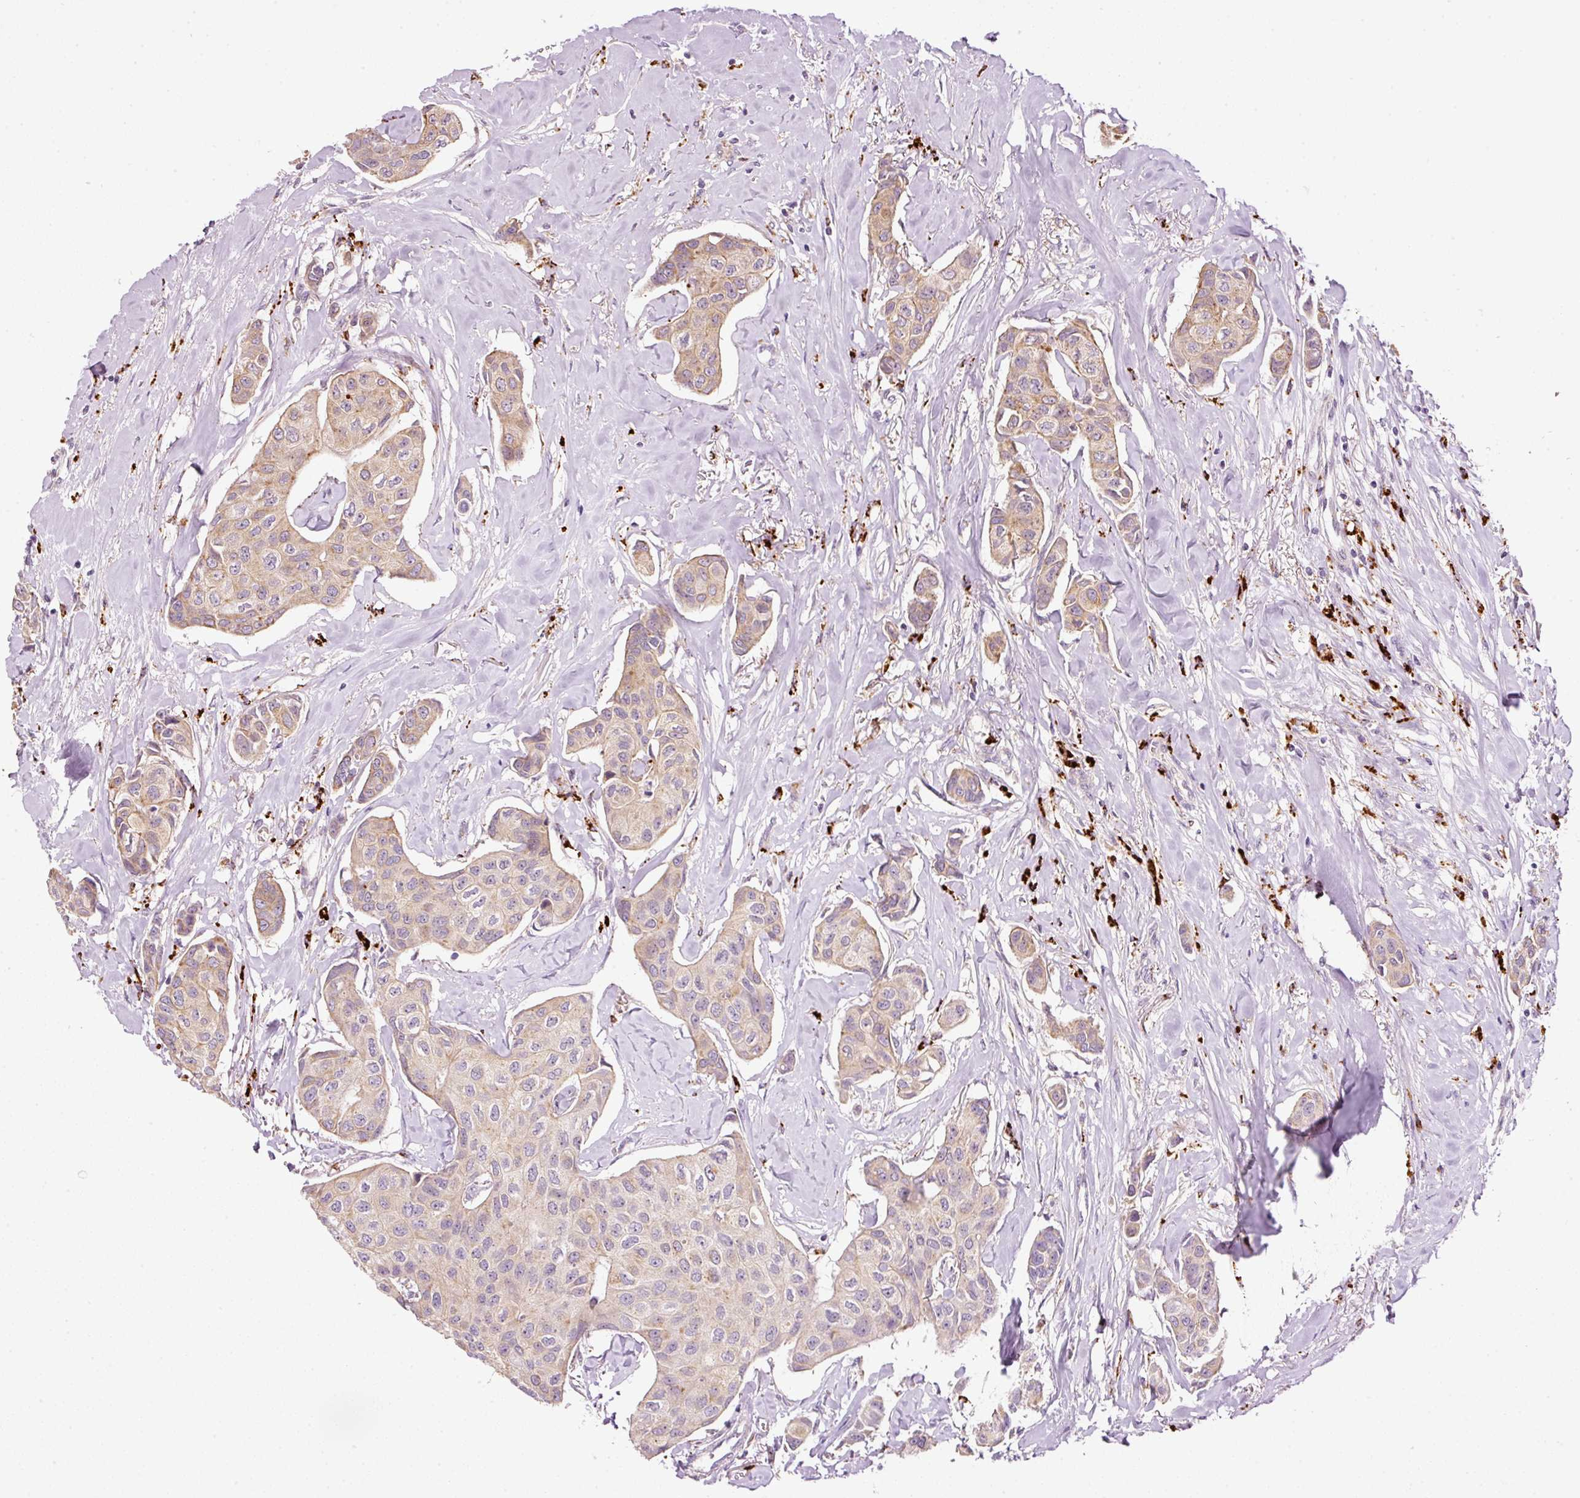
{"staining": {"intensity": "weak", "quantity": ">75%", "location": "cytoplasmic/membranous"}, "tissue": "breast cancer", "cell_type": "Tumor cells", "image_type": "cancer", "snomed": [{"axis": "morphology", "description": "Duct carcinoma"}, {"axis": "topography", "description": "Breast"}], "caption": "The image displays immunohistochemical staining of breast cancer (intraductal carcinoma). There is weak cytoplasmic/membranous positivity is present in approximately >75% of tumor cells. The staining was performed using DAB to visualize the protein expression in brown, while the nuclei were stained in blue with hematoxylin (Magnification: 20x).", "gene": "ZNF639", "patient": {"sex": "female", "age": 80}}